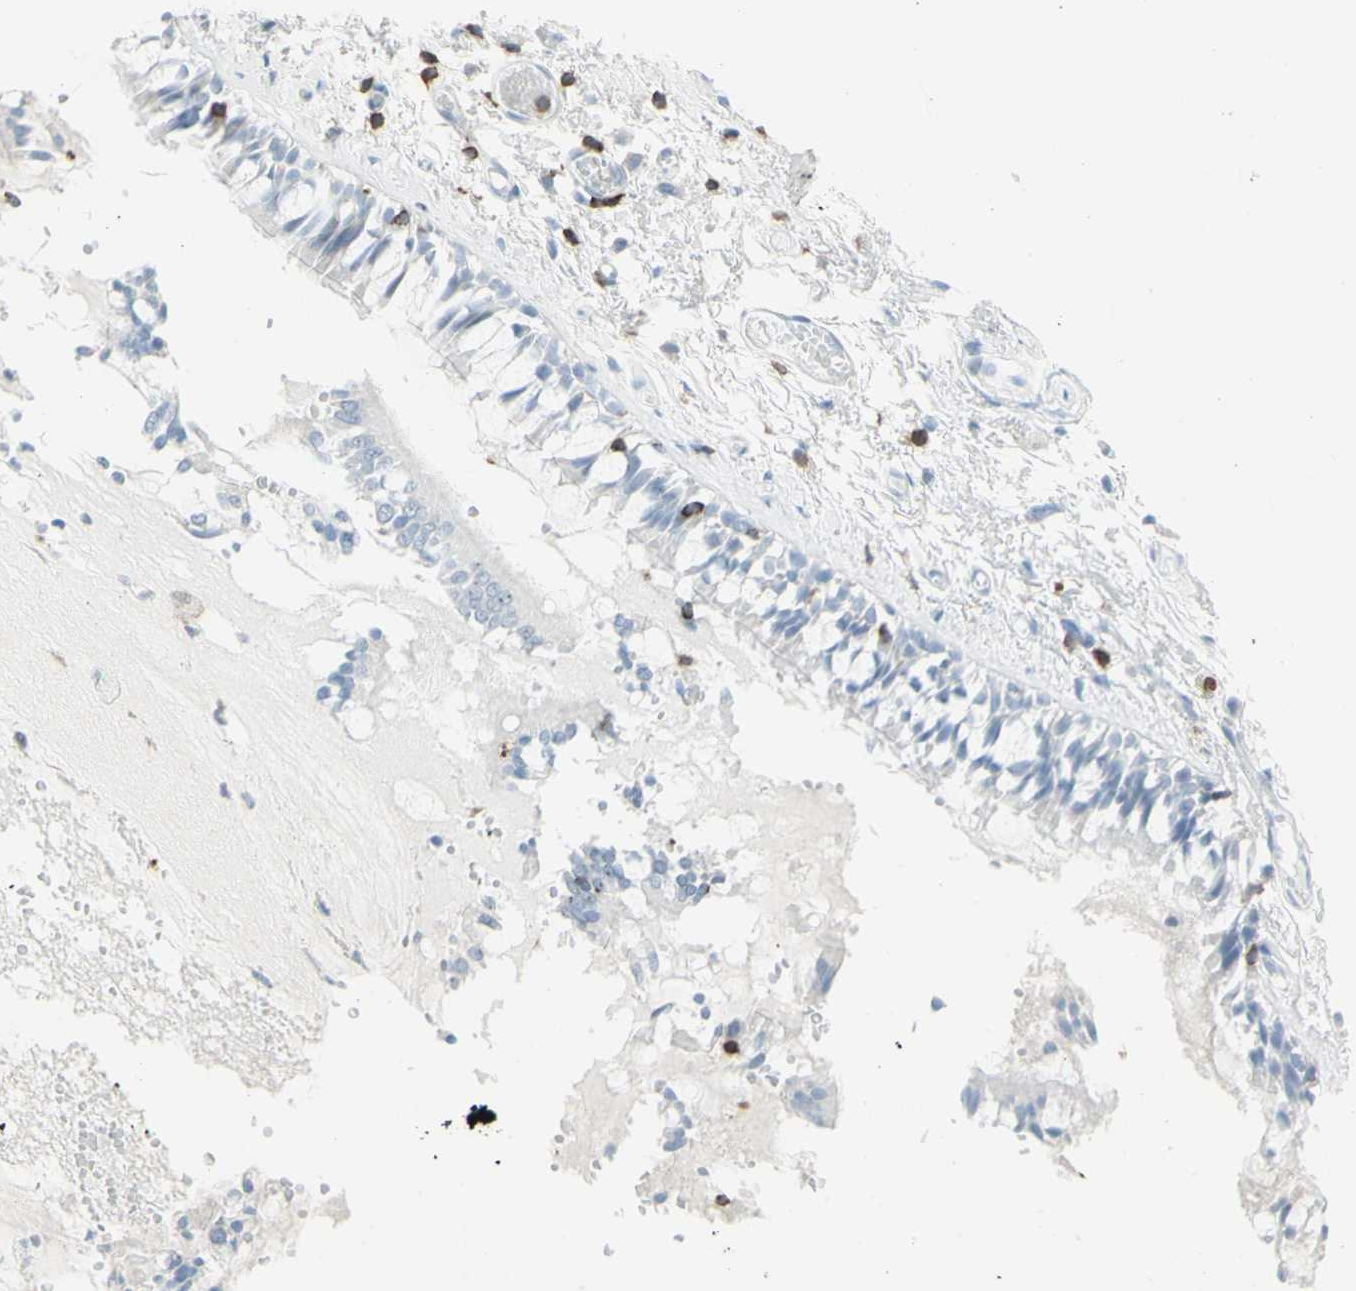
{"staining": {"intensity": "negative", "quantity": "none", "location": "none"}, "tissue": "bronchus", "cell_type": "Respiratory epithelial cells", "image_type": "normal", "snomed": [{"axis": "morphology", "description": "Normal tissue, NOS"}, {"axis": "morphology", "description": "Inflammation, NOS"}, {"axis": "topography", "description": "Cartilage tissue"}, {"axis": "topography", "description": "Lung"}], "caption": "DAB (3,3'-diaminobenzidine) immunohistochemical staining of benign human bronchus shows no significant staining in respiratory epithelial cells.", "gene": "NRG1", "patient": {"sex": "male", "age": 71}}